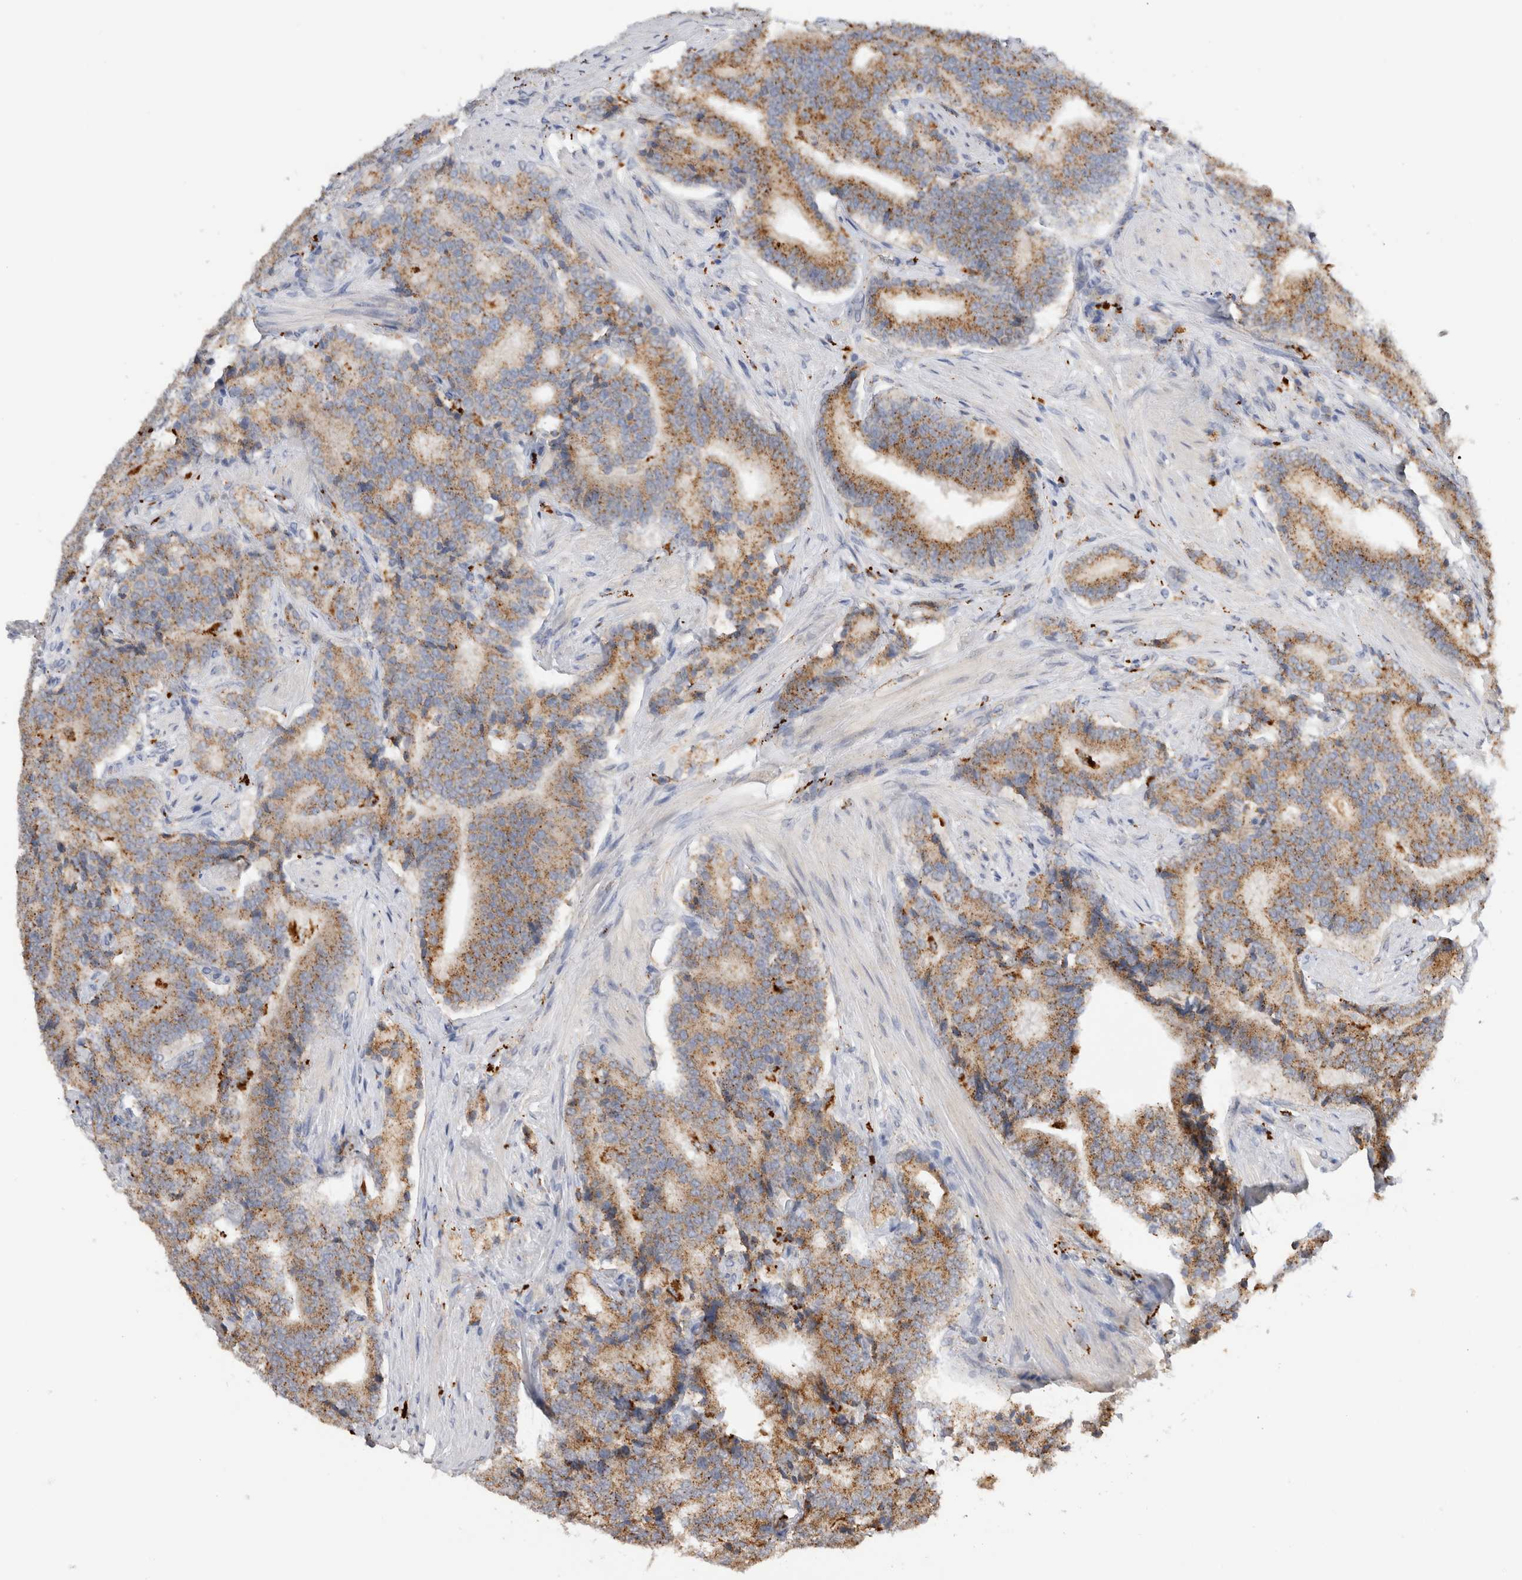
{"staining": {"intensity": "moderate", "quantity": ">75%", "location": "cytoplasmic/membranous"}, "tissue": "prostate cancer", "cell_type": "Tumor cells", "image_type": "cancer", "snomed": [{"axis": "morphology", "description": "Adenocarcinoma, High grade"}, {"axis": "topography", "description": "Prostate"}], "caption": "Human prostate cancer (high-grade adenocarcinoma) stained with a brown dye displays moderate cytoplasmic/membranous positive expression in about >75% of tumor cells.", "gene": "GNS", "patient": {"sex": "male", "age": 55}}